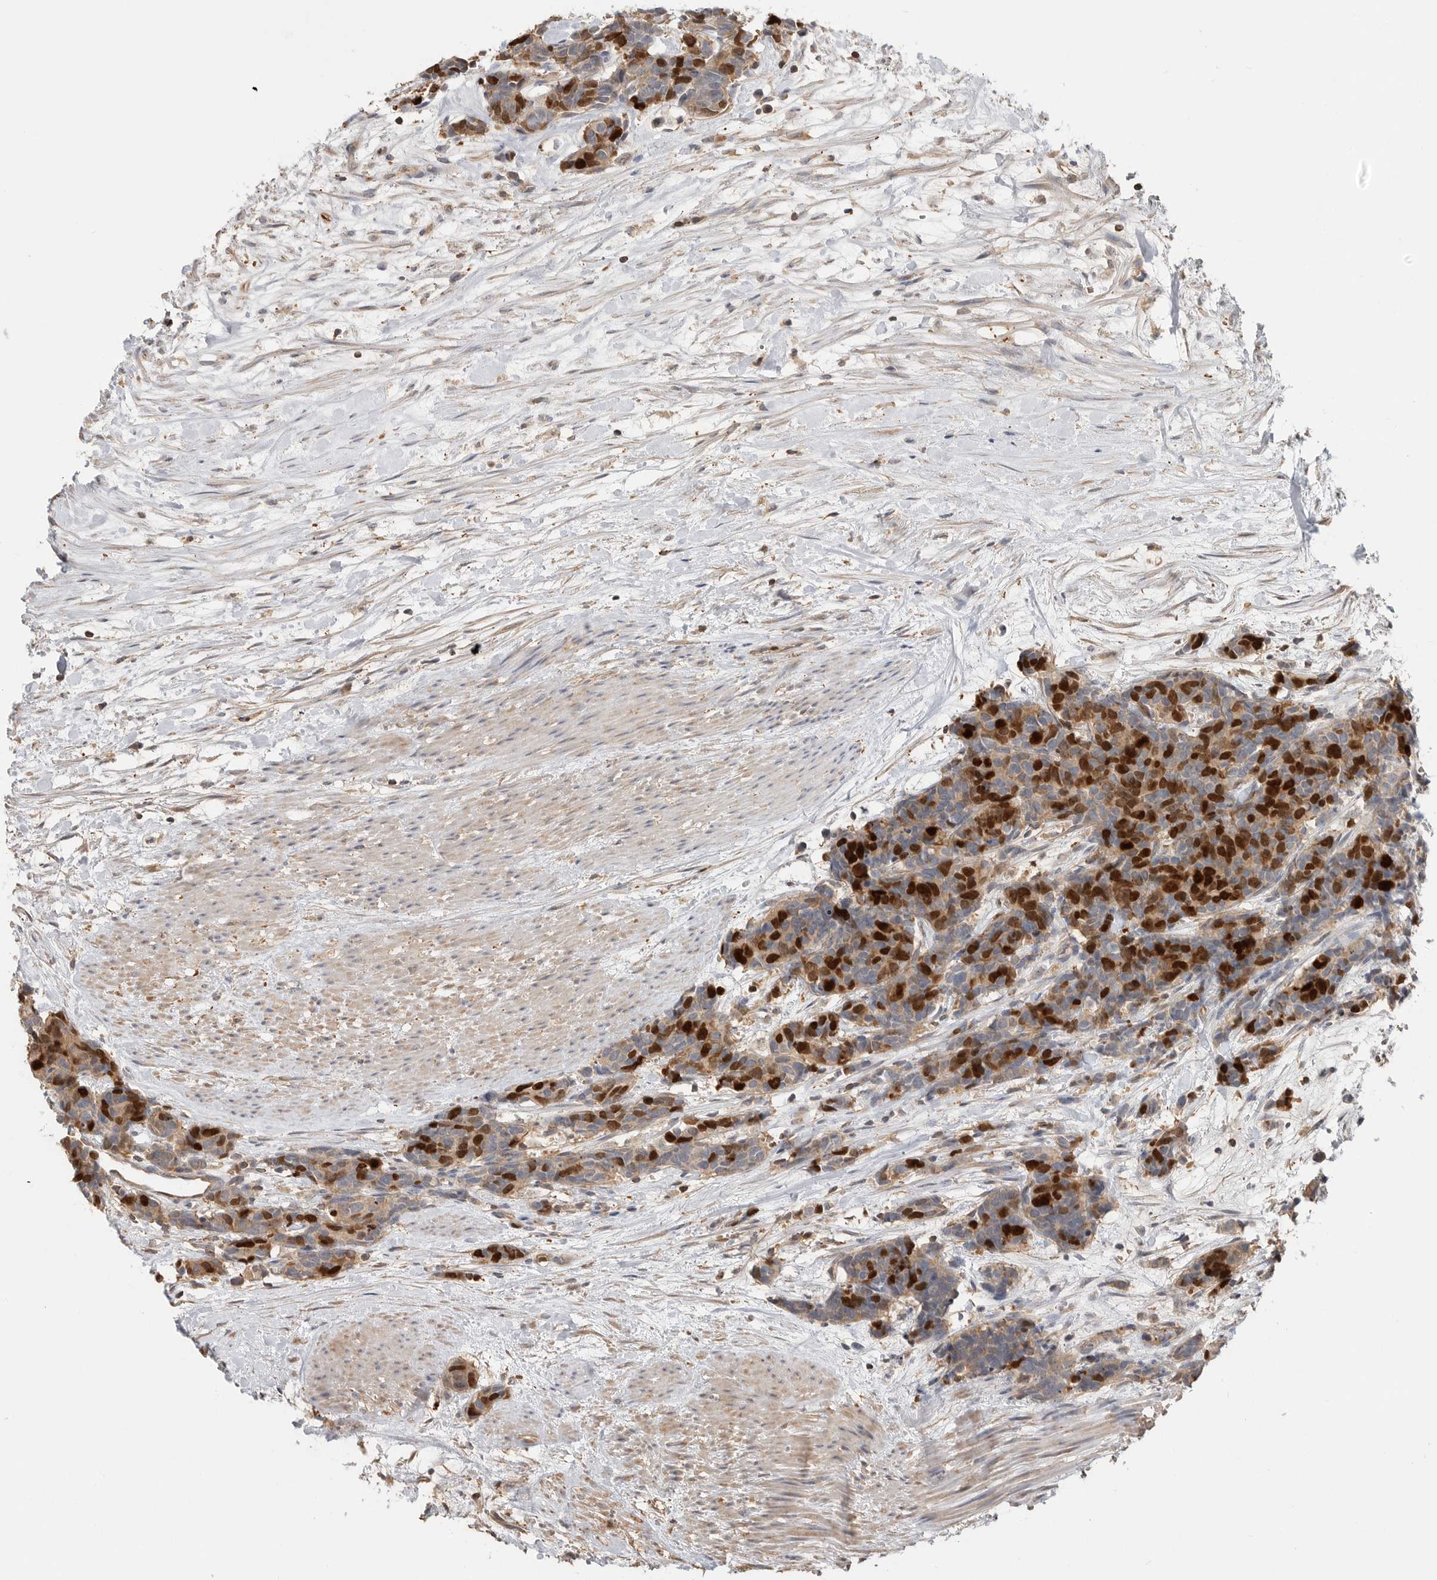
{"staining": {"intensity": "strong", "quantity": "25%-75%", "location": "nuclear"}, "tissue": "carcinoid", "cell_type": "Tumor cells", "image_type": "cancer", "snomed": [{"axis": "morphology", "description": "Carcinoma, NOS"}, {"axis": "morphology", "description": "Carcinoid, malignant, NOS"}, {"axis": "topography", "description": "Urinary bladder"}], "caption": "Carcinoma stained with a brown dye demonstrates strong nuclear positive positivity in about 25%-75% of tumor cells.", "gene": "TOP2A", "patient": {"sex": "male", "age": 57}}